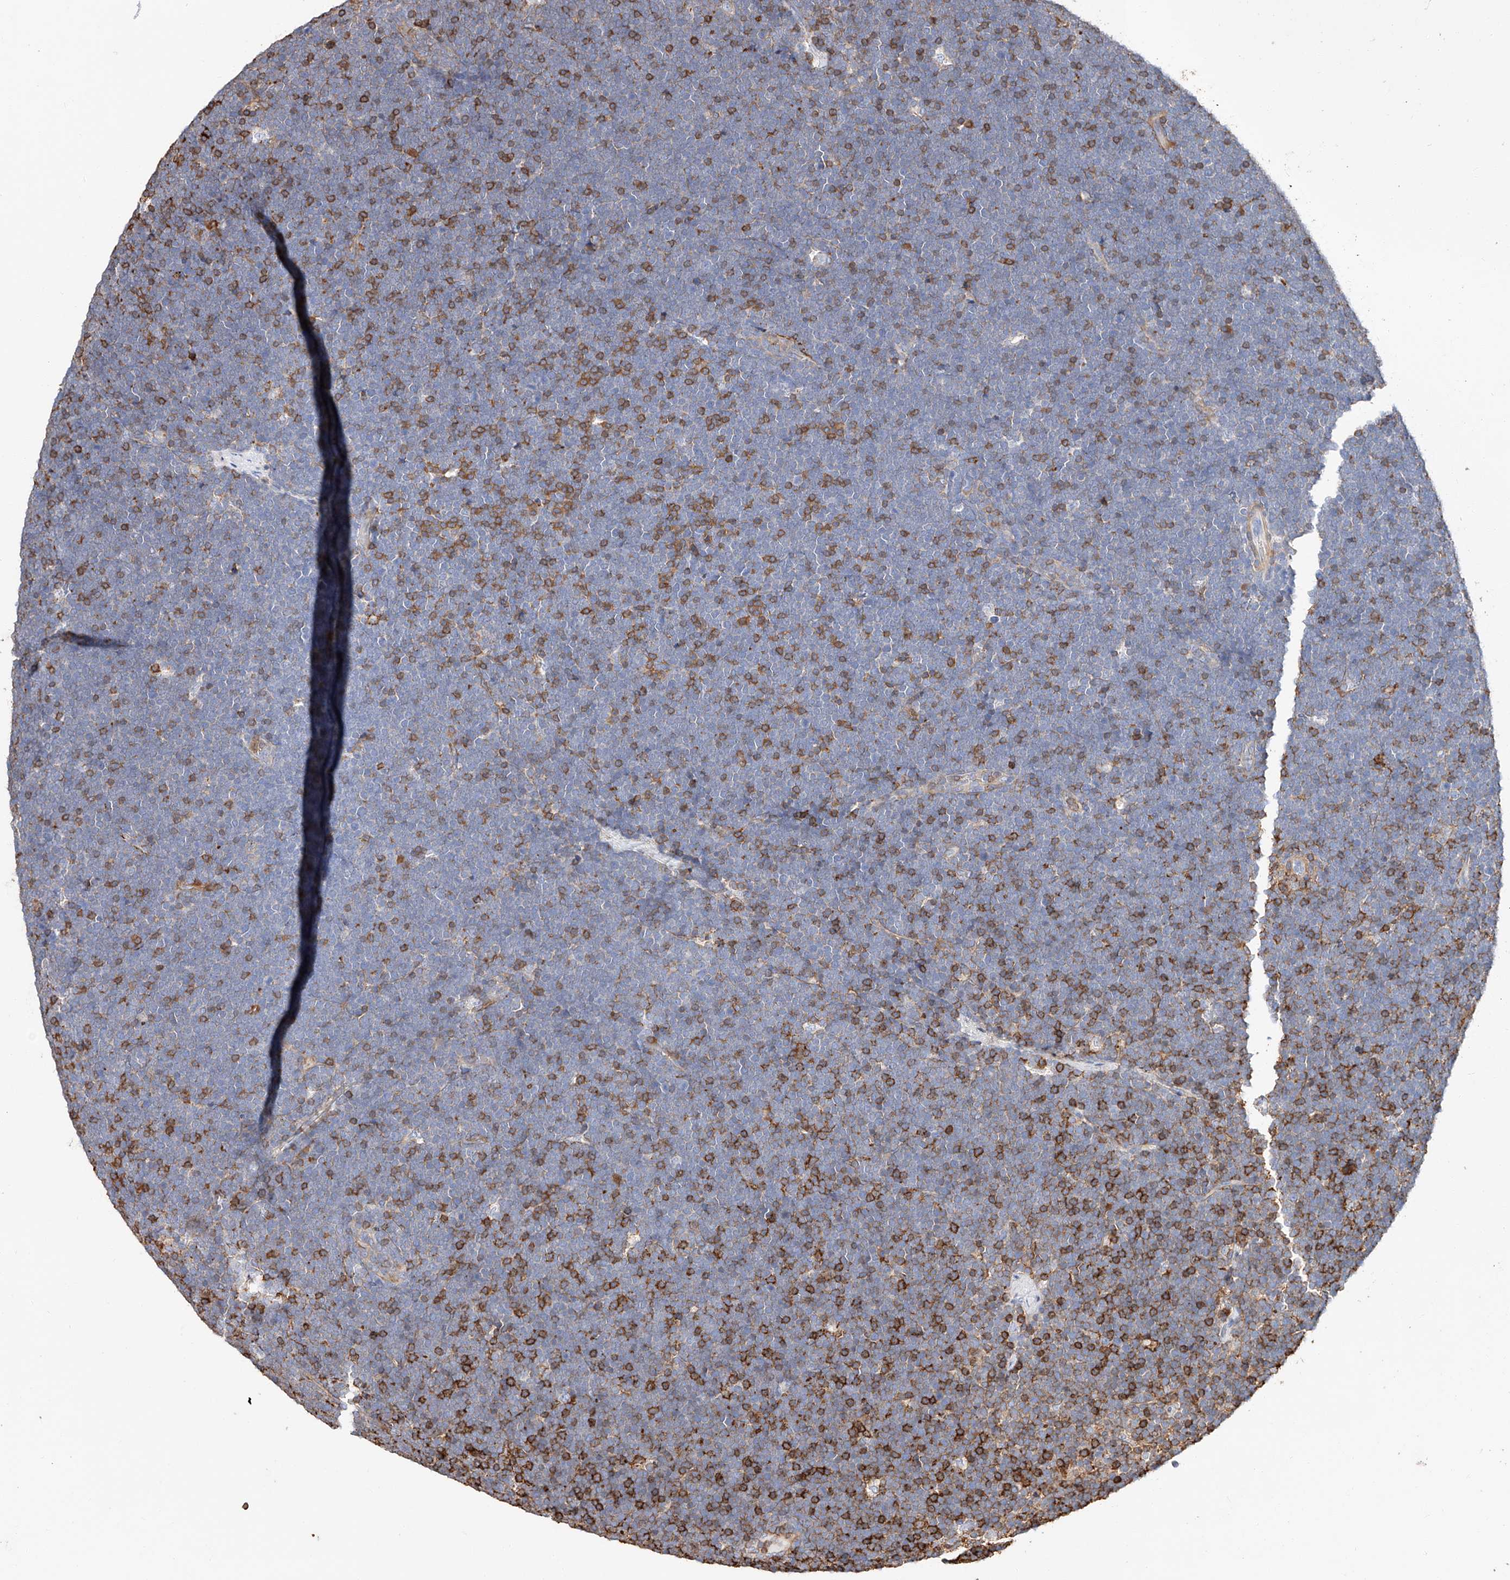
{"staining": {"intensity": "negative", "quantity": "none", "location": "none"}, "tissue": "lymphoma", "cell_type": "Tumor cells", "image_type": "cancer", "snomed": [{"axis": "morphology", "description": "Malignant lymphoma, non-Hodgkin's type, High grade"}, {"axis": "topography", "description": "Lymph node"}], "caption": "Micrograph shows no protein expression in tumor cells of high-grade malignant lymphoma, non-Hodgkin's type tissue.", "gene": "WFS1", "patient": {"sex": "male", "age": 13}}